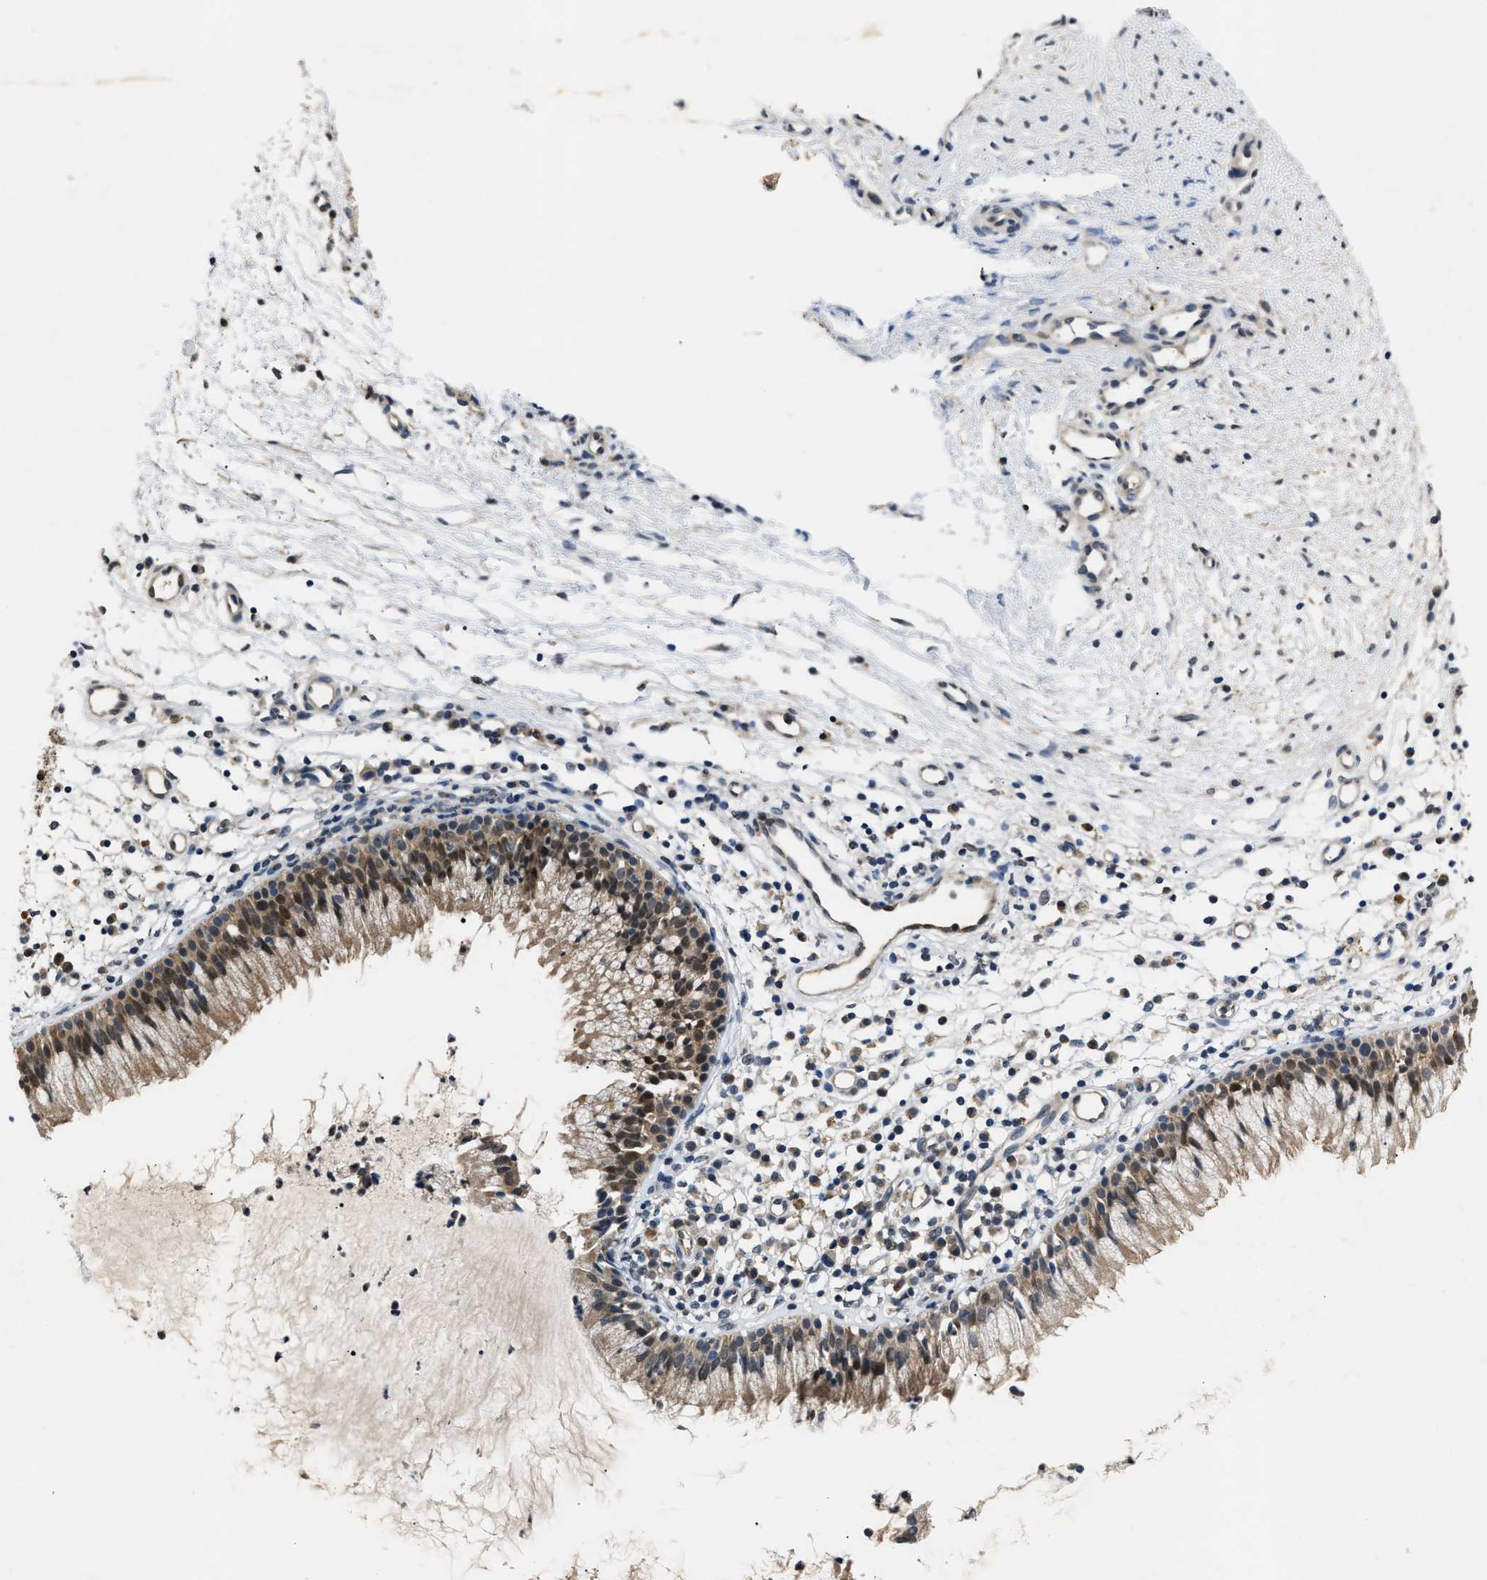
{"staining": {"intensity": "strong", "quantity": ">75%", "location": "cytoplasmic/membranous,nuclear"}, "tissue": "nasopharynx", "cell_type": "Respiratory epithelial cells", "image_type": "normal", "snomed": [{"axis": "morphology", "description": "Normal tissue, NOS"}, {"axis": "topography", "description": "Nasopharynx"}], "caption": "Protein analysis of unremarkable nasopharynx demonstrates strong cytoplasmic/membranous,nuclear staining in about >75% of respiratory epithelial cells.", "gene": "TP53I3", "patient": {"sex": "male", "age": 21}}